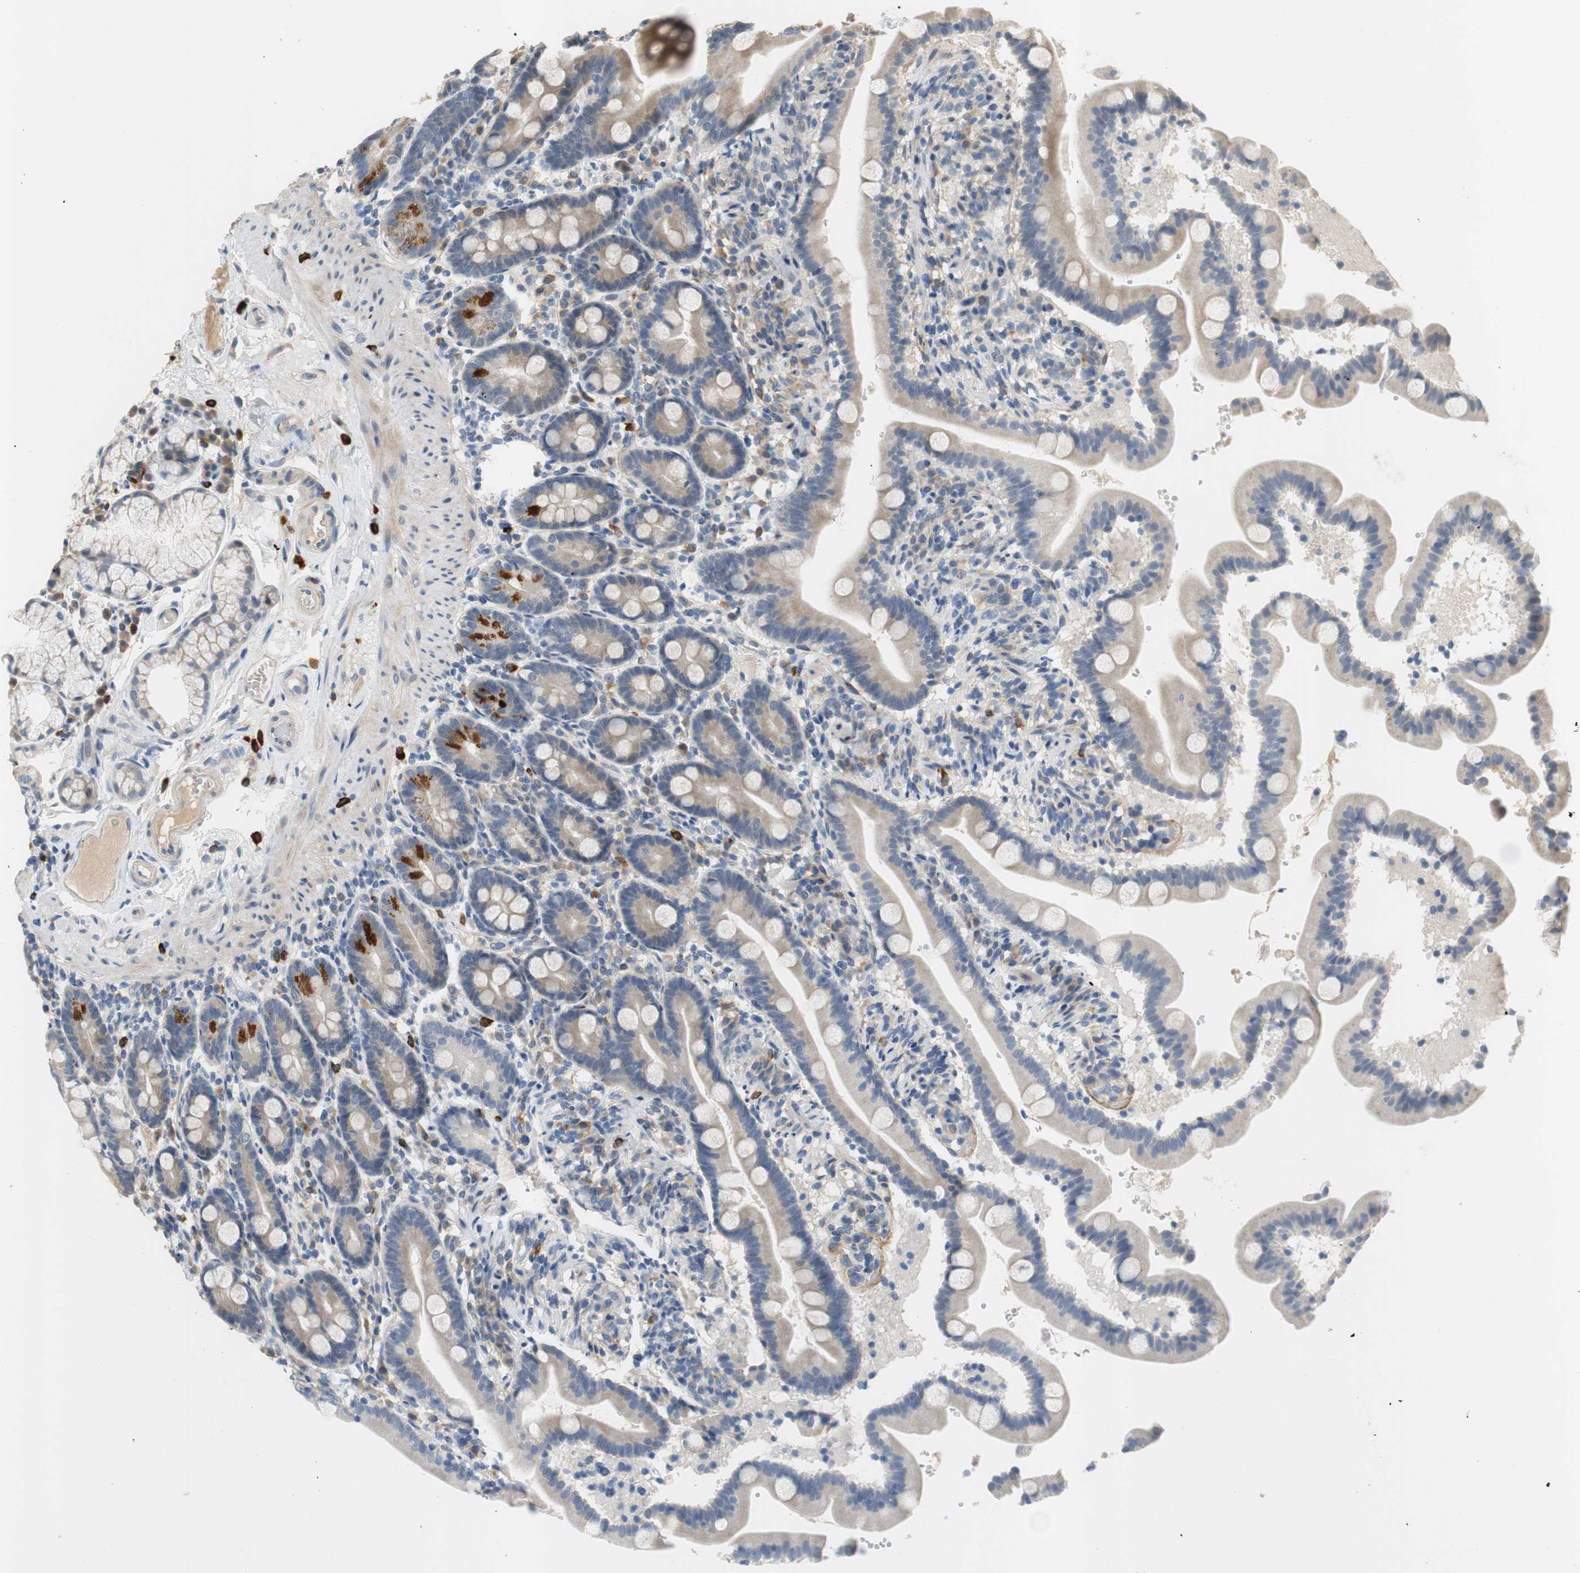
{"staining": {"intensity": "weak", "quantity": ">75%", "location": "cytoplasmic/membranous"}, "tissue": "duodenum", "cell_type": "Glandular cells", "image_type": "normal", "snomed": [{"axis": "morphology", "description": "Normal tissue, NOS"}, {"axis": "topography", "description": "Duodenum"}], "caption": "This photomicrograph reveals normal duodenum stained with IHC to label a protein in brown. The cytoplasmic/membranous of glandular cells show weak positivity for the protein. Nuclei are counter-stained blue.", "gene": "COL12A1", "patient": {"sex": "male", "age": 54}}